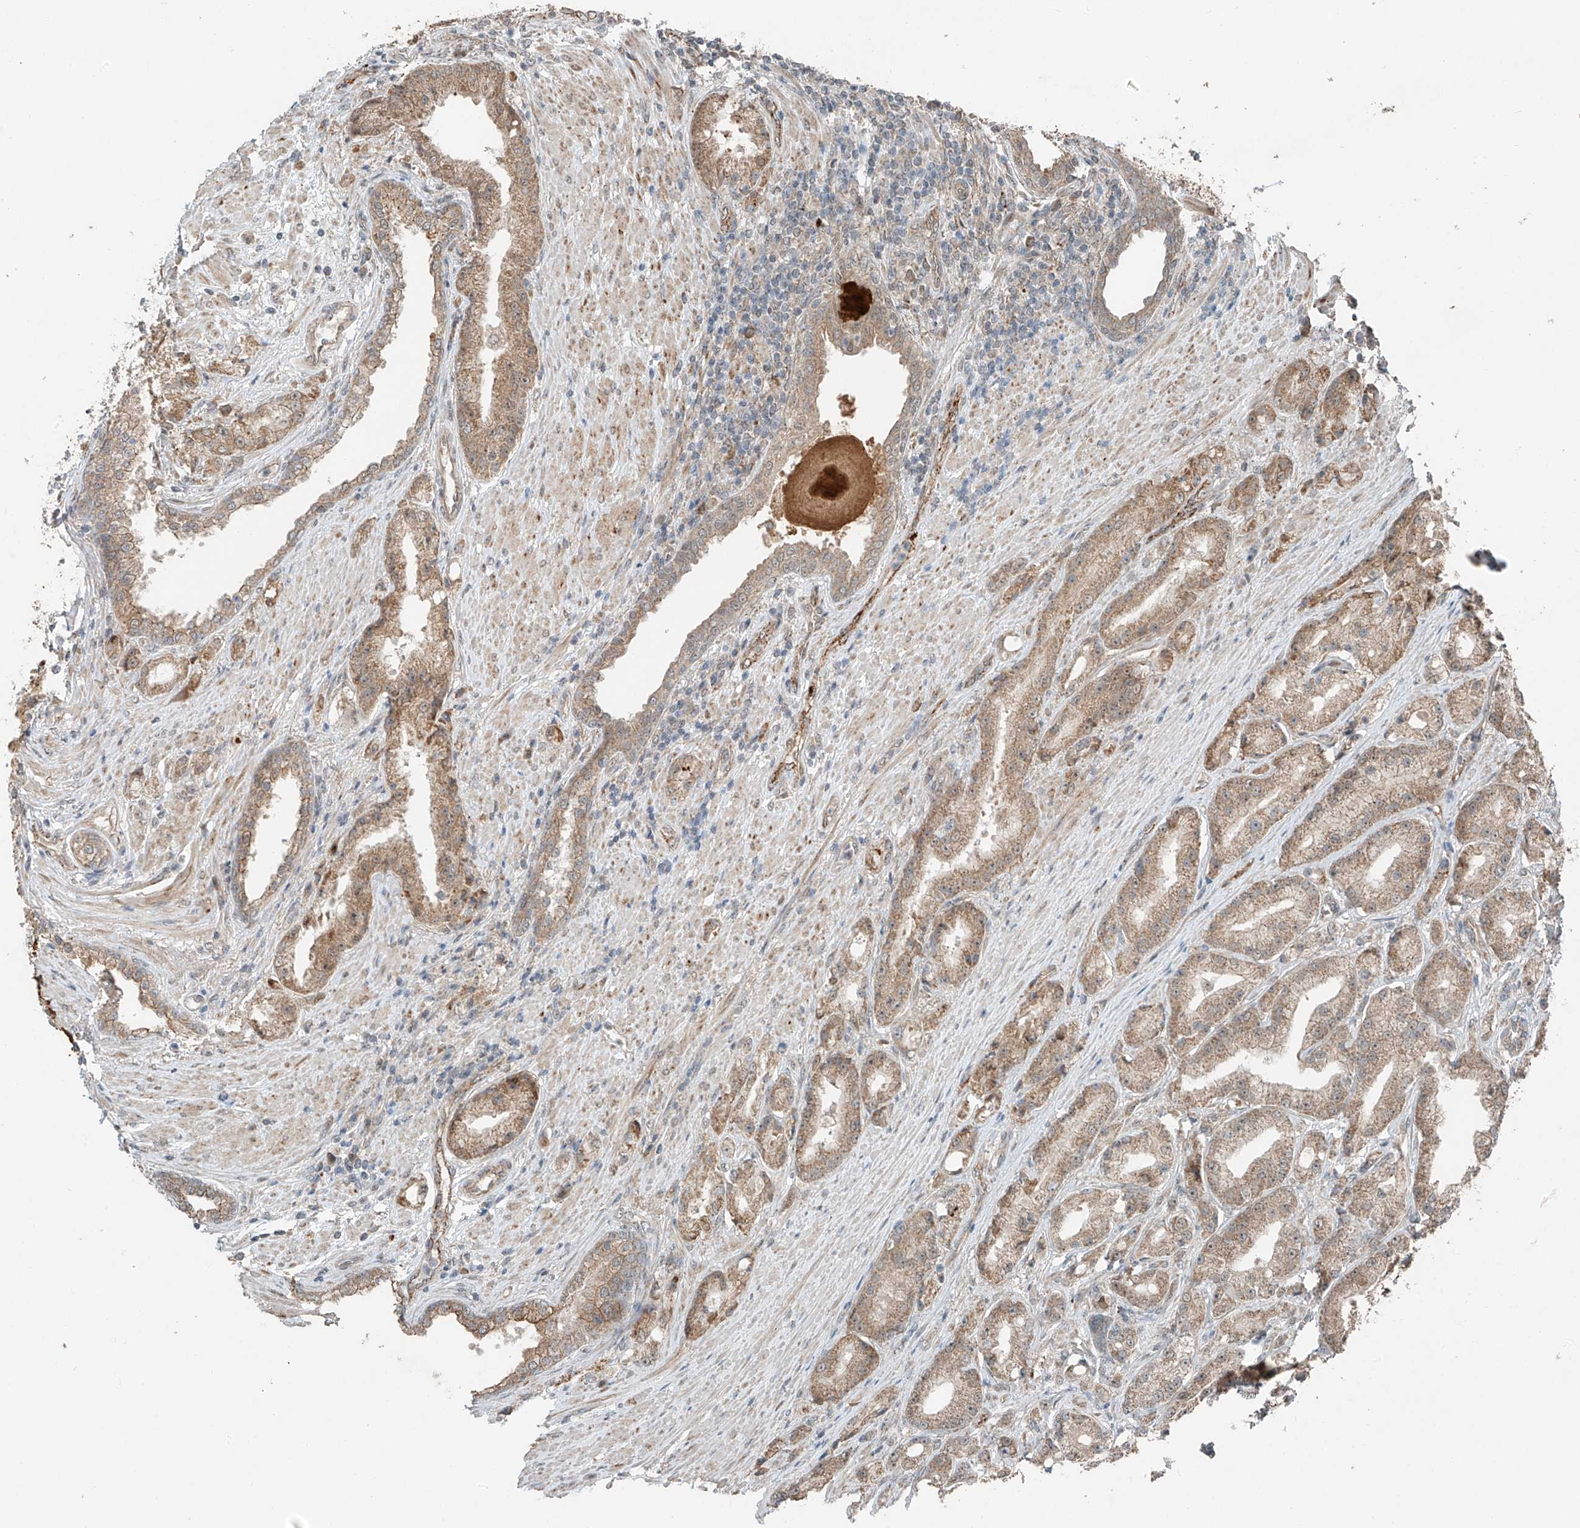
{"staining": {"intensity": "moderate", "quantity": ">75%", "location": "cytoplasmic/membranous"}, "tissue": "prostate cancer", "cell_type": "Tumor cells", "image_type": "cancer", "snomed": [{"axis": "morphology", "description": "Adenocarcinoma, Low grade"}, {"axis": "topography", "description": "Prostate"}], "caption": "Prostate cancer was stained to show a protein in brown. There is medium levels of moderate cytoplasmic/membranous positivity in about >75% of tumor cells. (DAB (3,3'-diaminobenzidine) IHC, brown staining for protein, blue staining for nuclei).", "gene": "ZNF620", "patient": {"sex": "male", "age": 67}}